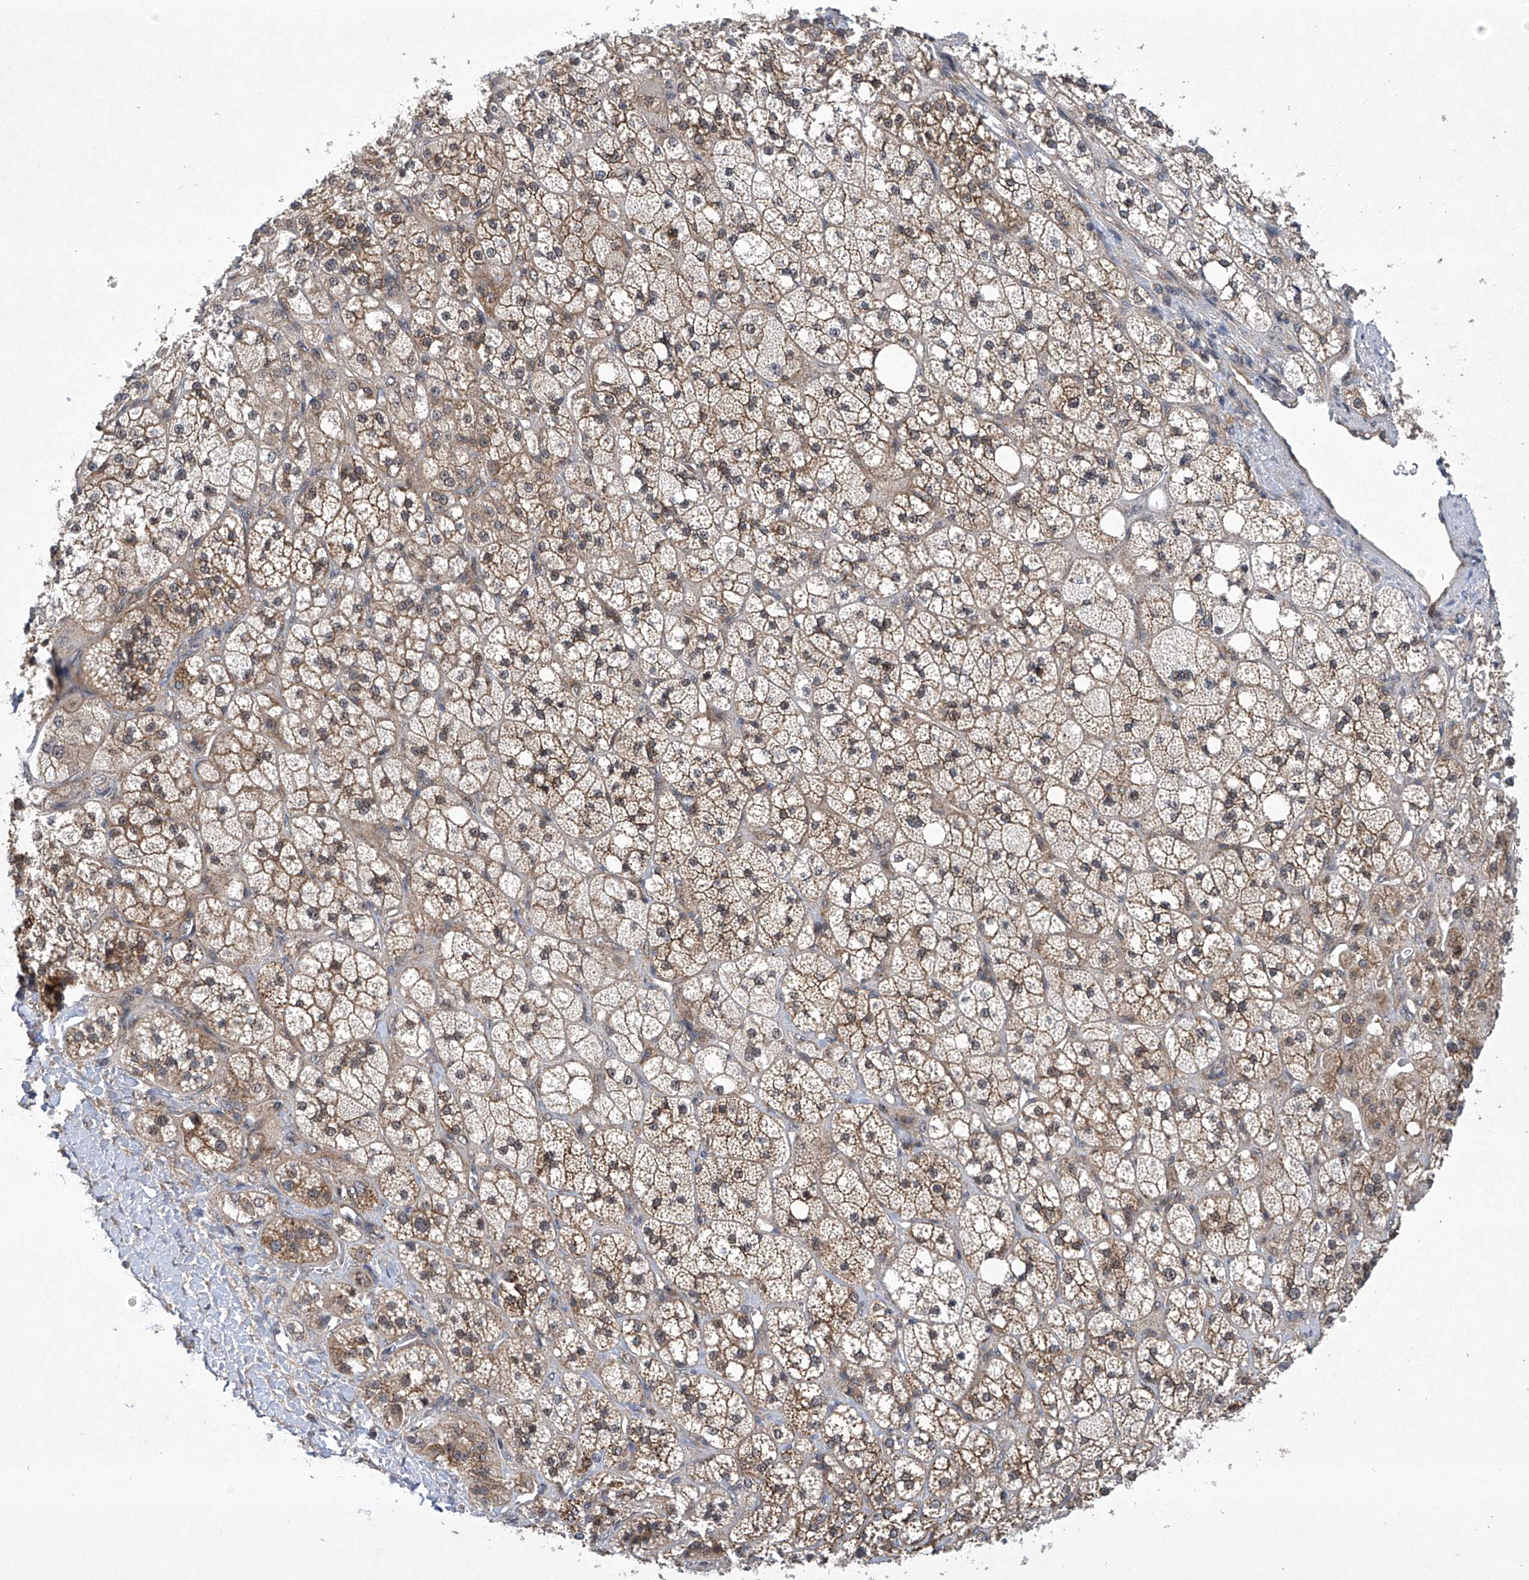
{"staining": {"intensity": "strong", "quantity": "25%-75%", "location": "cytoplasmic/membranous,nuclear"}, "tissue": "adrenal gland", "cell_type": "Glandular cells", "image_type": "normal", "snomed": [{"axis": "morphology", "description": "Normal tissue, NOS"}, {"axis": "topography", "description": "Adrenal gland"}], "caption": "Brown immunohistochemical staining in unremarkable human adrenal gland exhibits strong cytoplasmic/membranous,nuclear expression in about 25%-75% of glandular cells. Using DAB (brown) and hematoxylin (blue) stains, captured at high magnification using brightfield microscopy.", "gene": "CISH", "patient": {"sex": "male", "age": 61}}